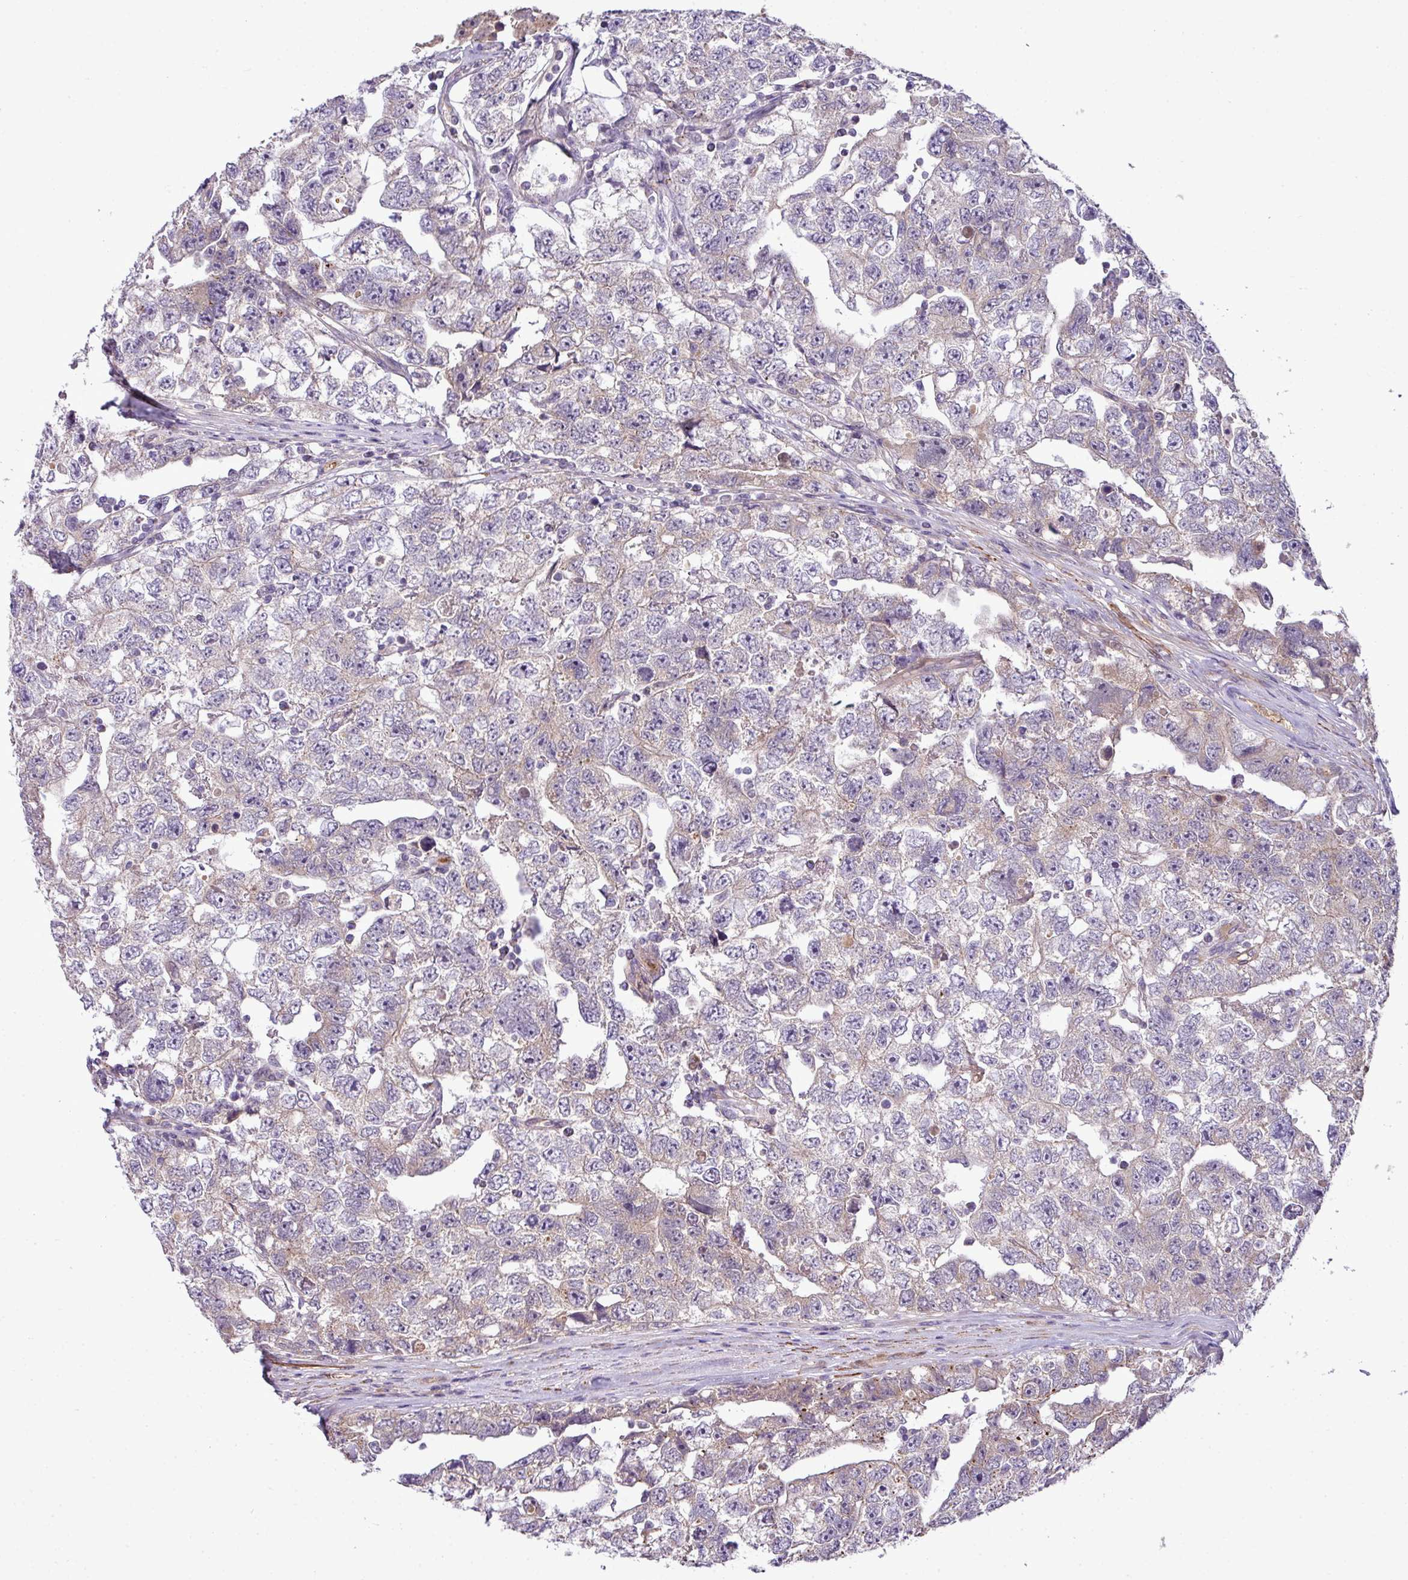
{"staining": {"intensity": "weak", "quantity": "<25%", "location": "cytoplasmic/membranous"}, "tissue": "testis cancer", "cell_type": "Tumor cells", "image_type": "cancer", "snomed": [{"axis": "morphology", "description": "Carcinoma, Embryonal, NOS"}, {"axis": "topography", "description": "Testis"}], "caption": "Immunohistochemistry histopathology image of human testis cancer stained for a protein (brown), which displays no positivity in tumor cells. (Immunohistochemistry, brightfield microscopy, high magnification).", "gene": "XIAP", "patient": {"sex": "male", "age": 22}}